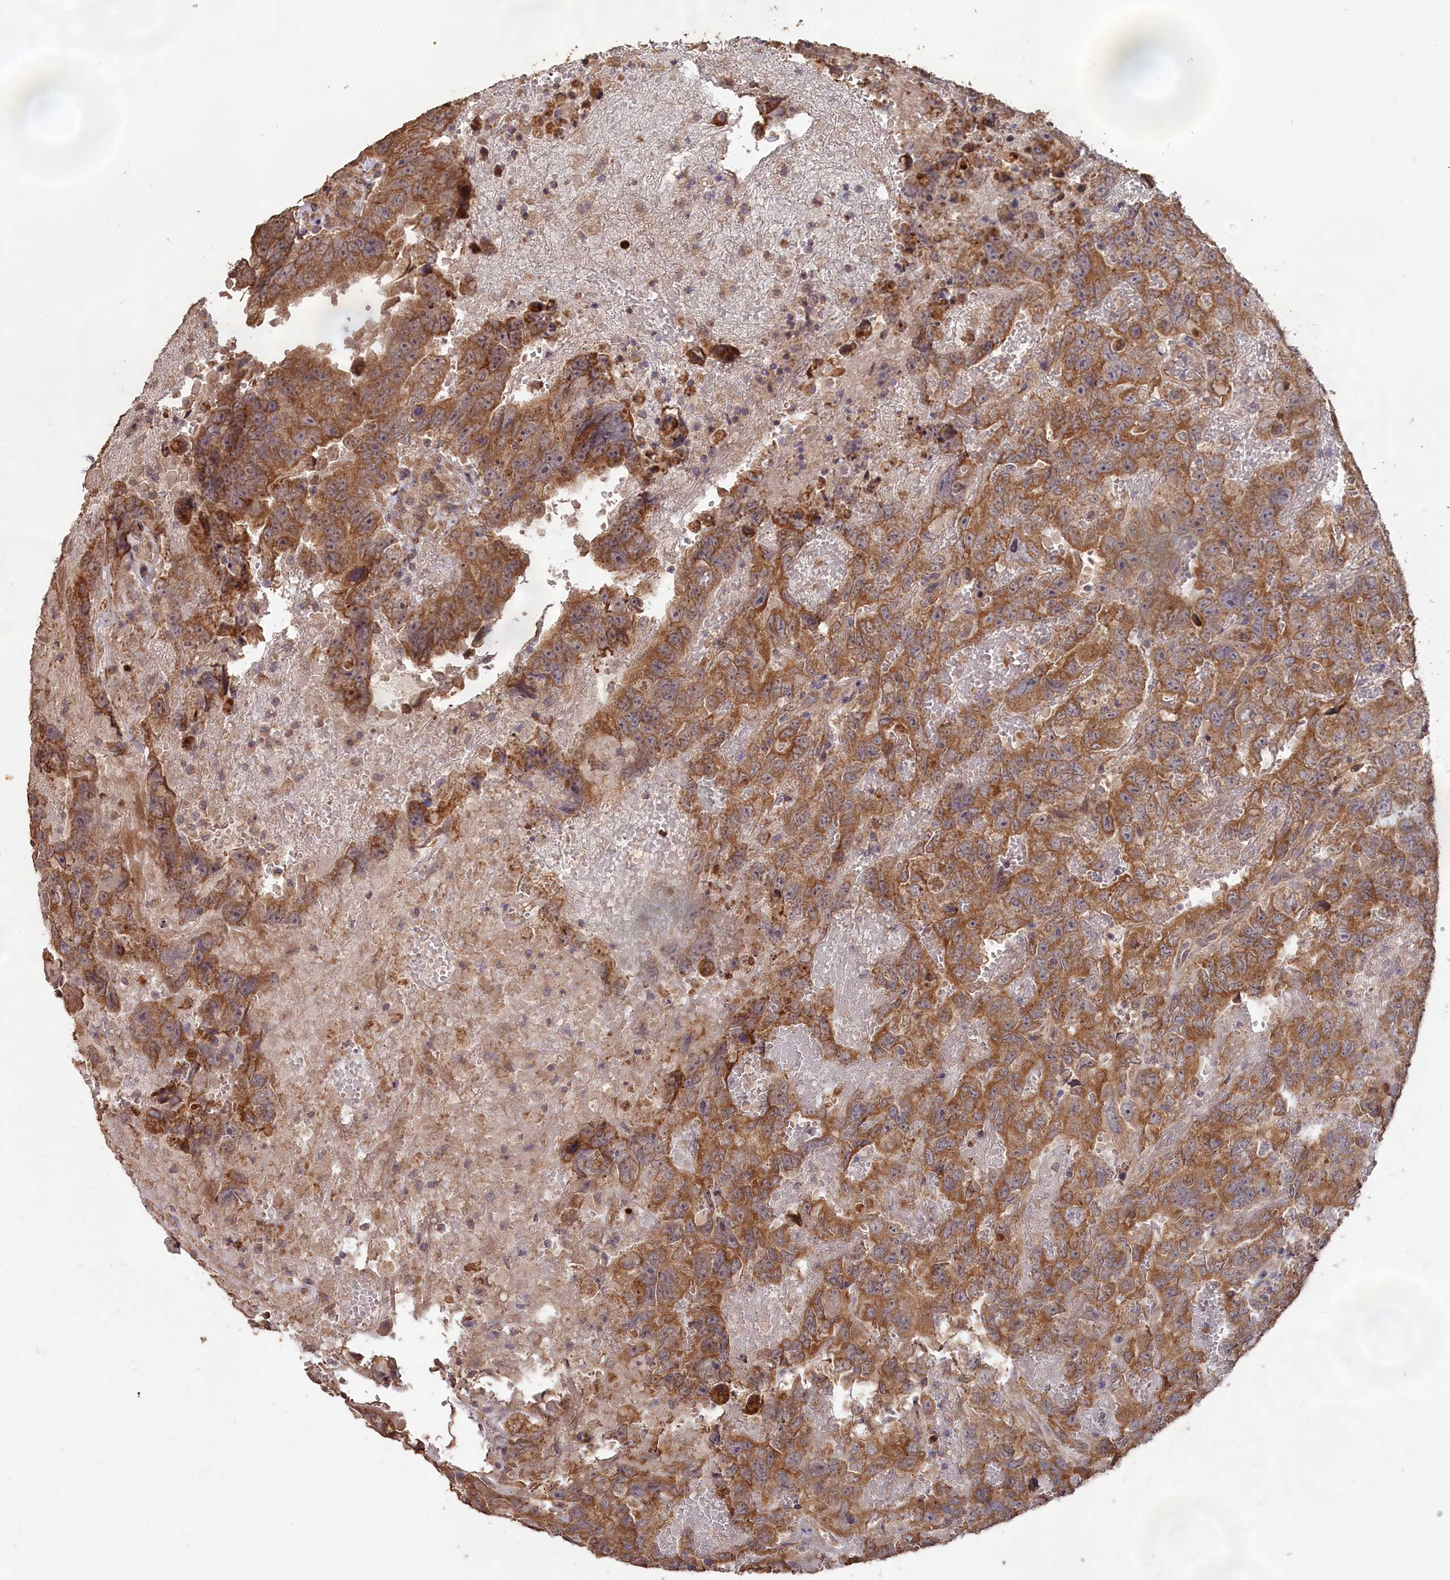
{"staining": {"intensity": "moderate", "quantity": ">75%", "location": "cytoplasmic/membranous"}, "tissue": "testis cancer", "cell_type": "Tumor cells", "image_type": "cancer", "snomed": [{"axis": "morphology", "description": "Carcinoma, Embryonal, NOS"}, {"axis": "topography", "description": "Testis"}], "caption": "This histopathology image demonstrates immunohistochemistry staining of human testis cancer, with medium moderate cytoplasmic/membranous positivity in about >75% of tumor cells.", "gene": "LAYN", "patient": {"sex": "male", "age": 45}}